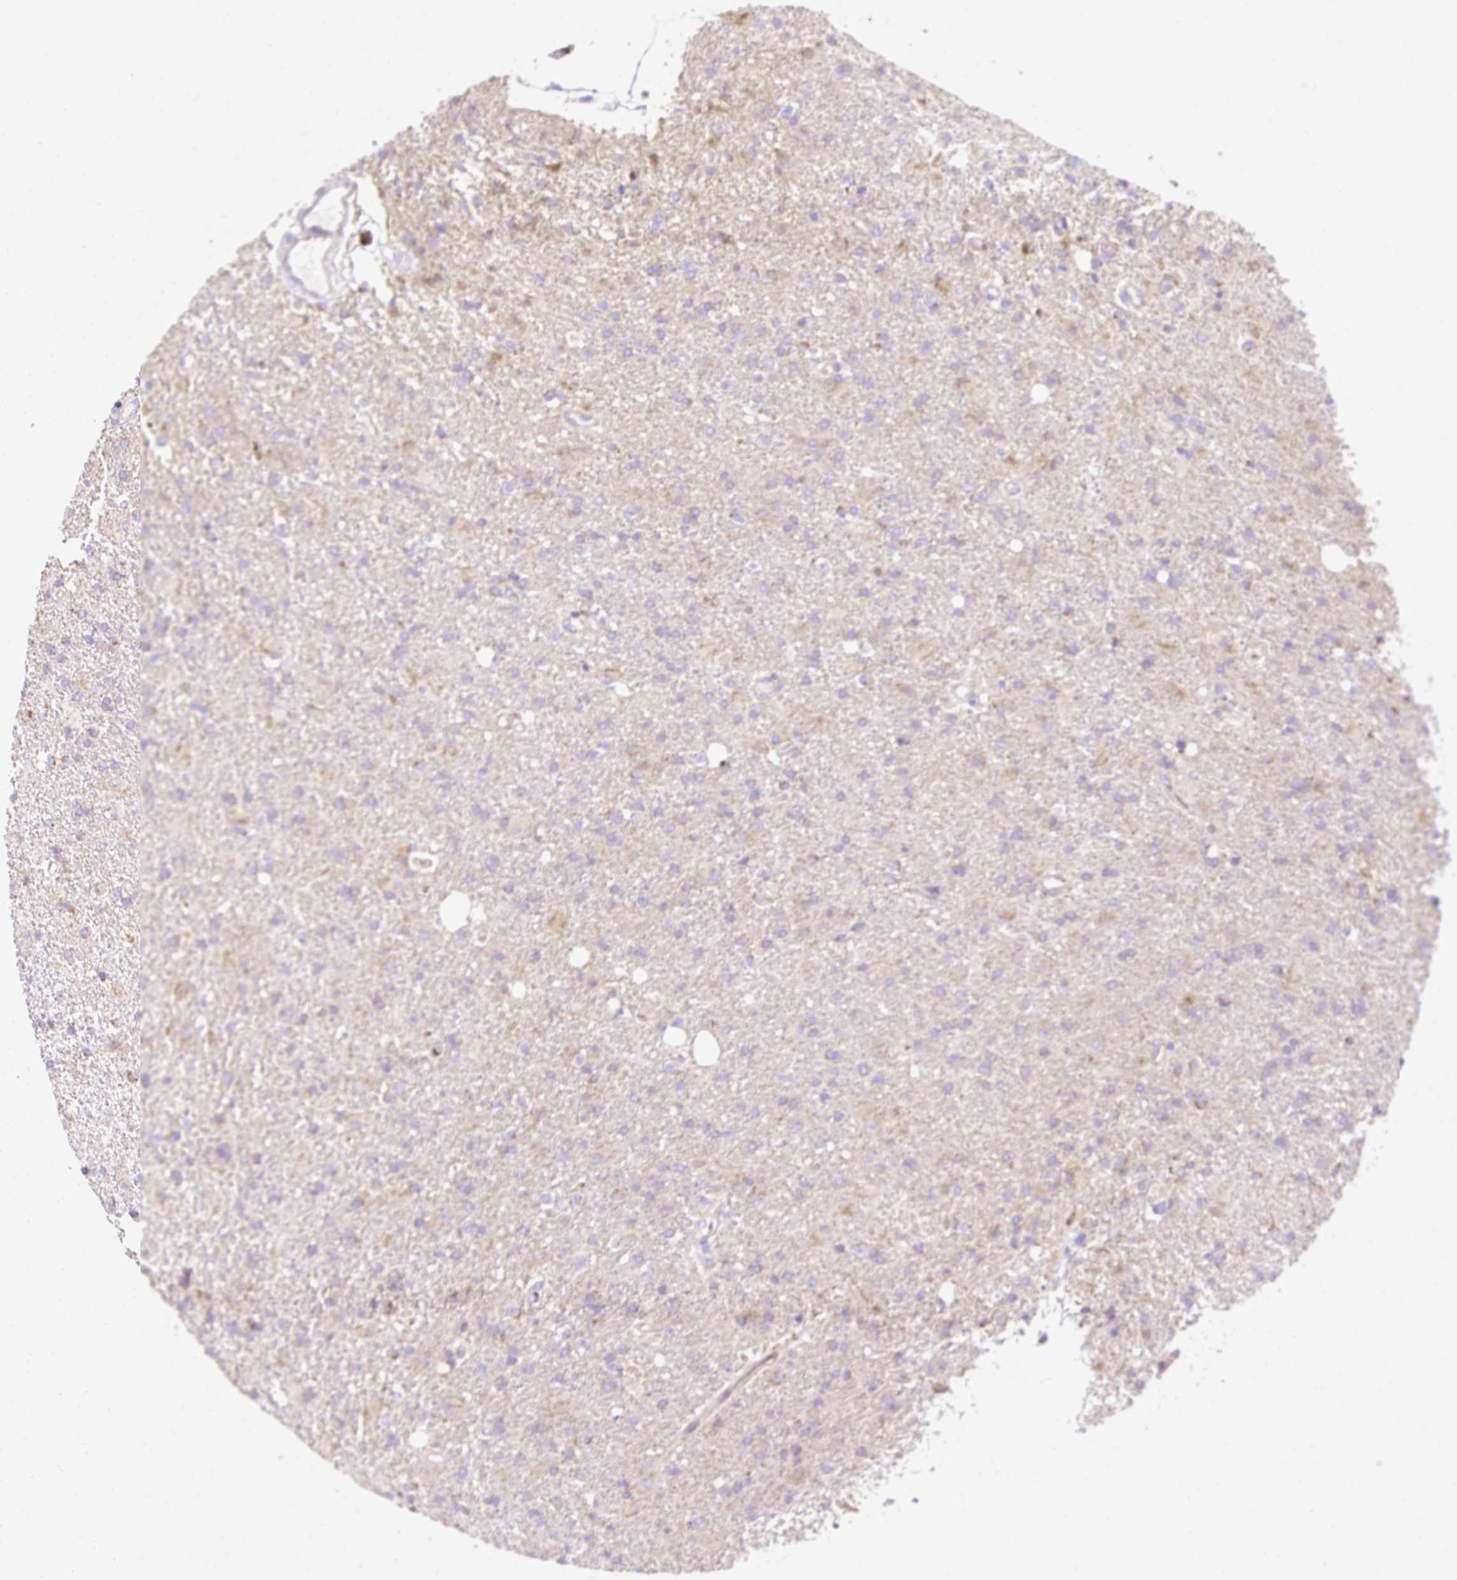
{"staining": {"intensity": "negative", "quantity": "none", "location": "none"}, "tissue": "glioma", "cell_type": "Tumor cells", "image_type": "cancer", "snomed": [{"axis": "morphology", "description": "Glioma, malignant, High grade"}, {"axis": "topography", "description": "Brain"}], "caption": "Immunohistochemistry of high-grade glioma (malignant) demonstrates no staining in tumor cells.", "gene": "DAAM2", "patient": {"sex": "male", "age": 56}}